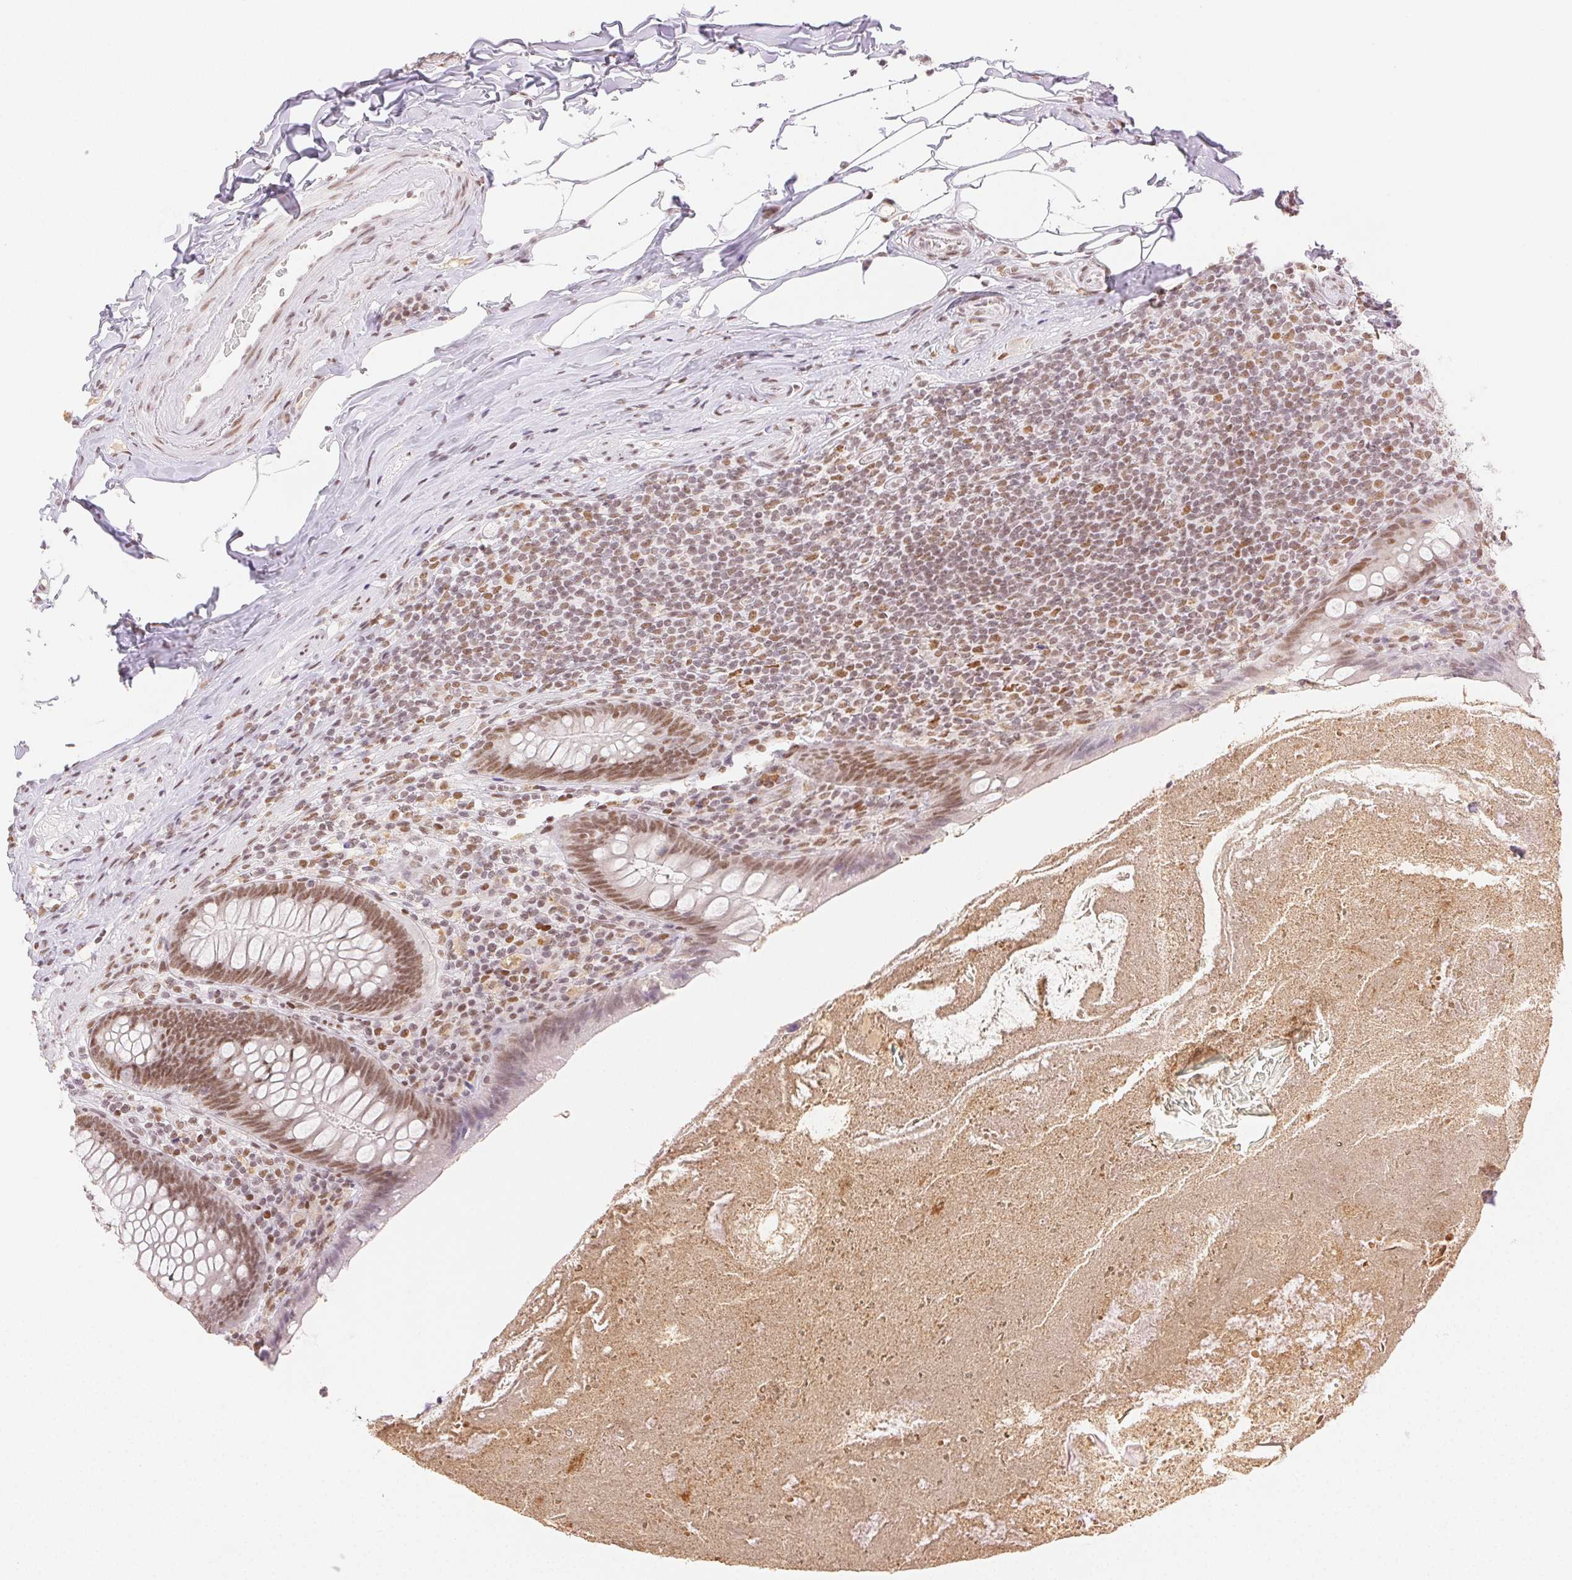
{"staining": {"intensity": "moderate", "quantity": ">75%", "location": "nuclear"}, "tissue": "appendix", "cell_type": "Glandular cells", "image_type": "normal", "snomed": [{"axis": "morphology", "description": "Normal tissue, NOS"}, {"axis": "topography", "description": "Appendix"}], "caption": "Appendix stained with immunohistochemistry (IHC) exhibits moderate nuclear staining in about >75% of glandular cells. (Stains: DAB (3,3'-diaminobenzidine) in brown, nuclei in blue, Microscopy: brightfield microscopy at high magnification).", "gene": "H2AZ1", "patient": {"sex": "male", "age": 47}}